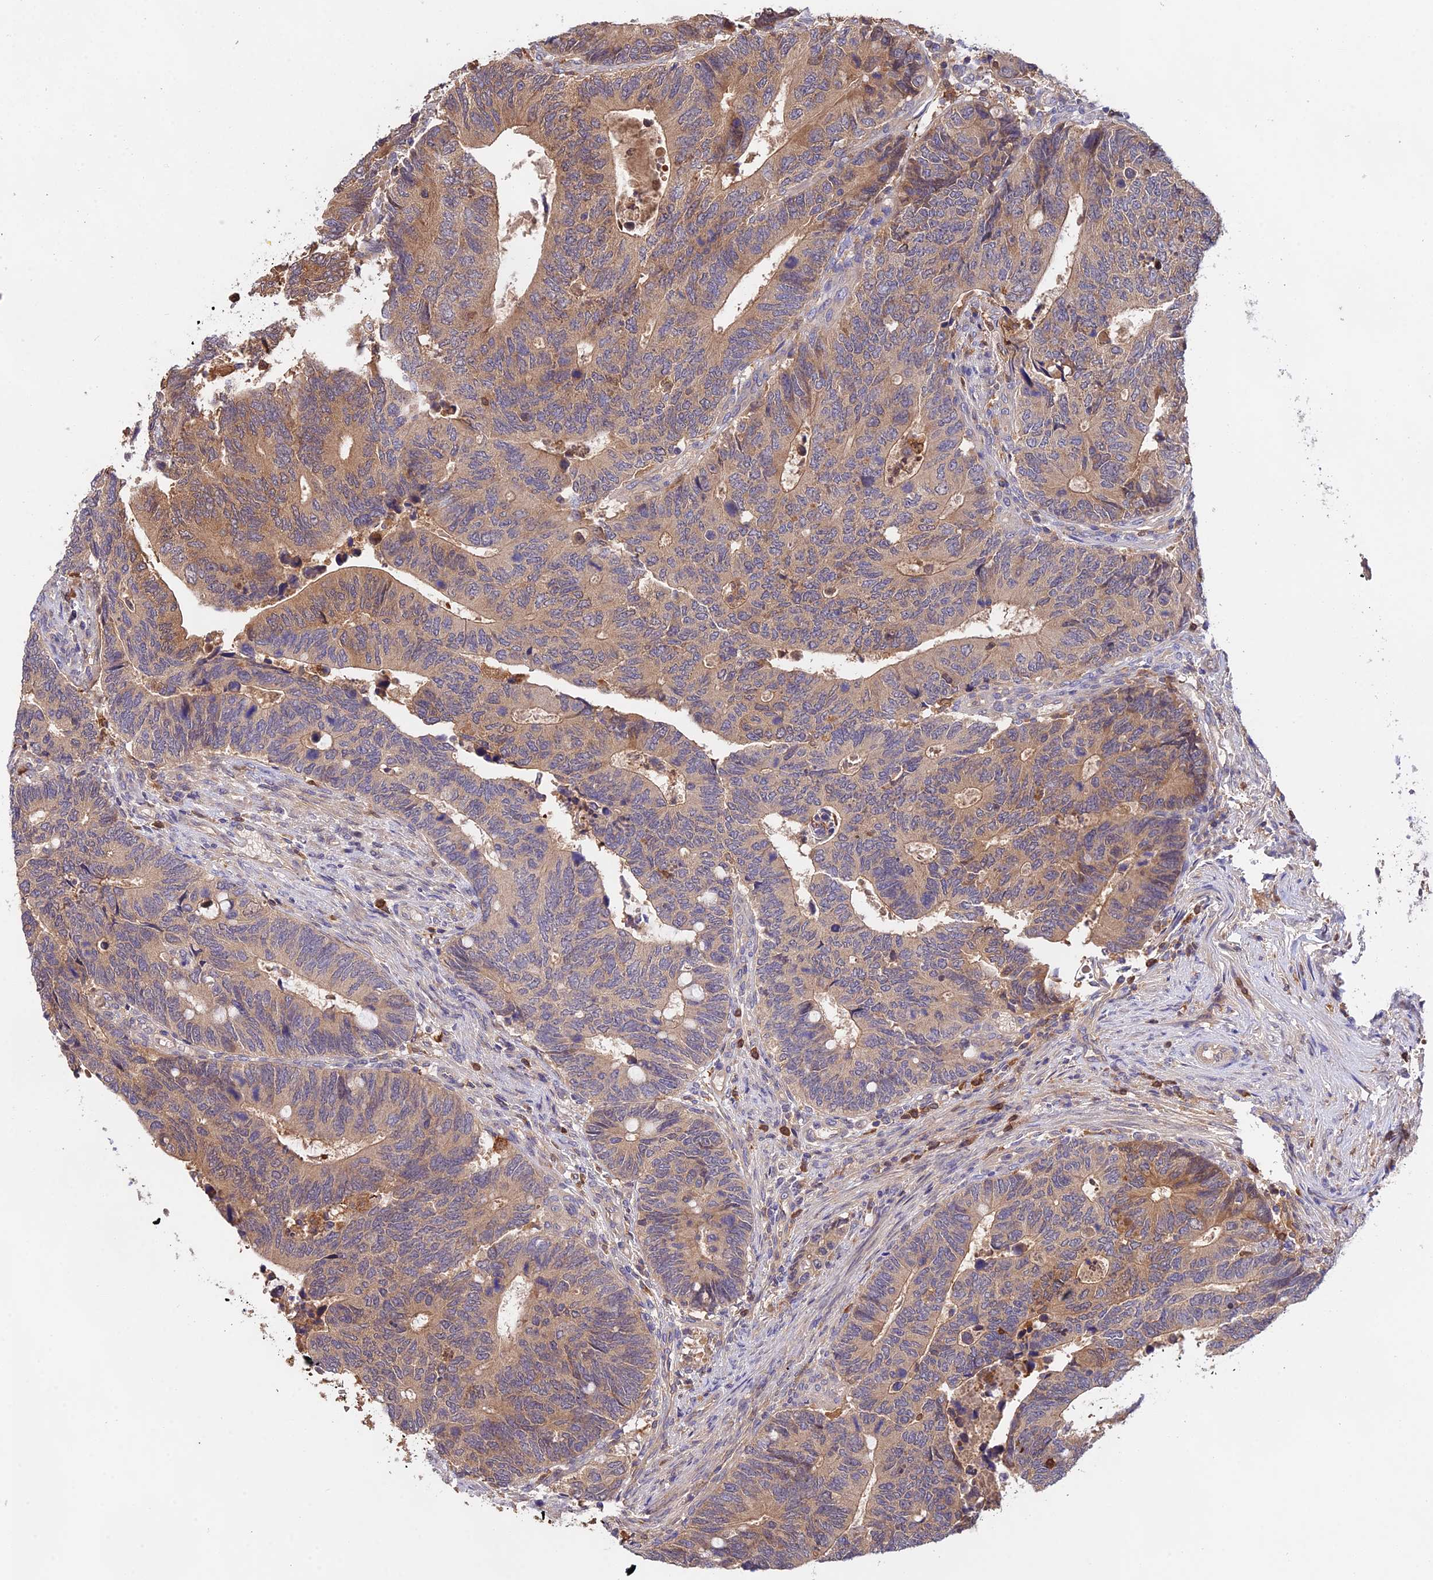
{"staining": {"intensity": "moderate", "quantity": ">75%", "location": "cytoplasmic/membranous"}, "tissue": "colorectal cancer", "cell_type": "Tumor cells", "image_type": "cancer", "snomed": [{"axis": "morphology", "description": "Adenocarcinoma, NOS"}, {"axis": "topography", "description": "Colon"}], "caption": "Colorectal adenocarcinoma stained with a protein marker reveals moderate staining in tumor cells.", "gene": "FBP1", "patient": {"sex": "male", "age": 87}}